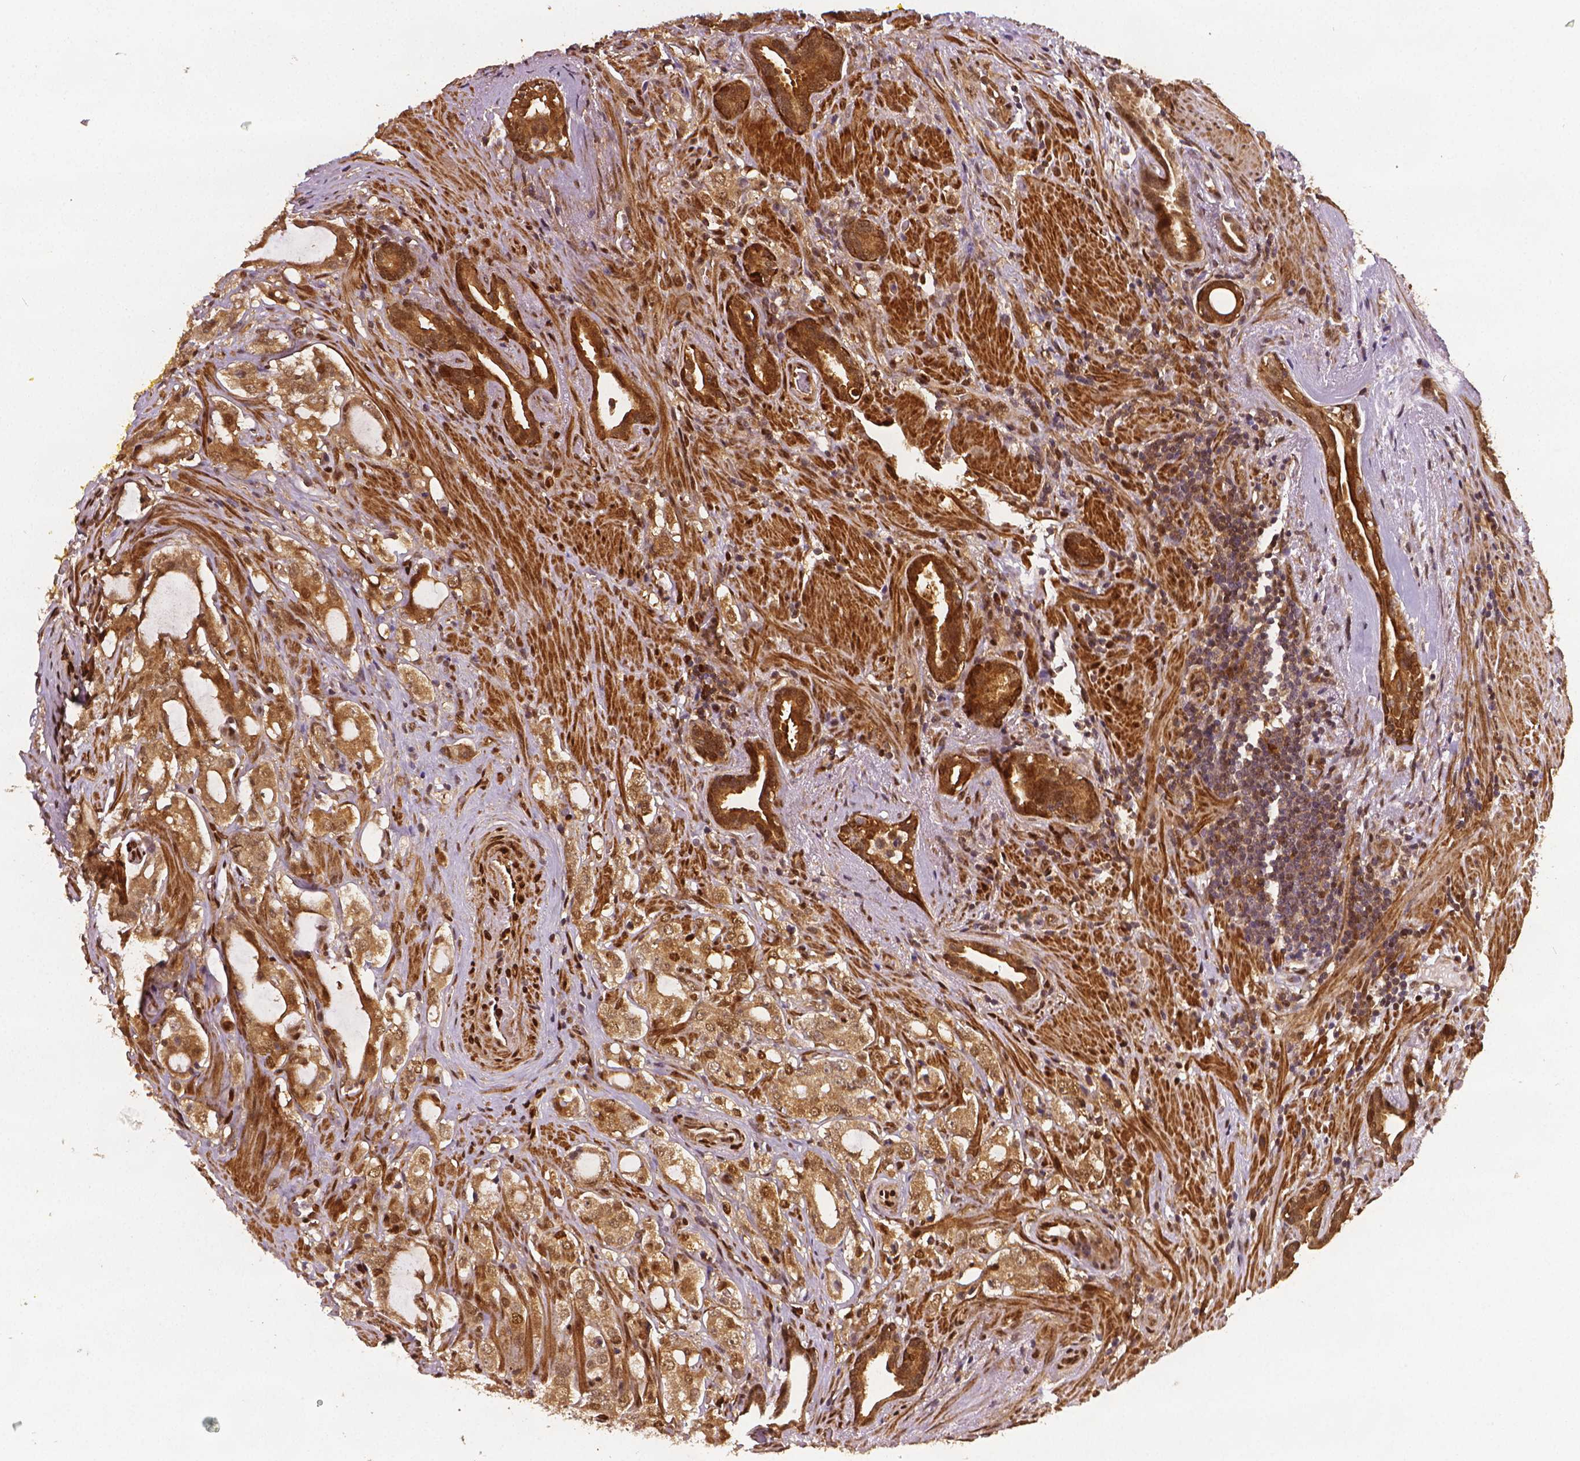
{"staining": {"intensity": "moderate", "quantity": ">75%", "location": "cytoplasmic/membranous,nuclear"}, "tissue": "prostate cancer", "cell_type": "Tumor cells", "image_type": "cancer", "snomed": [{"axis": "morphology", "description": "Adenocarcinoma, NOS"}, {"axis": "topography", "description": "Prostate"}], "caption": "IHC photomicrograph of human adenocarcinoma (prostate) stained for a protein (brown), which demonstrates medium levels of moderate cytoplasmic/membranous and nuclear expression in about >75% of tumor cells.", "gene": "STAT3", "patient": {"sex": "male", "age": 66}}